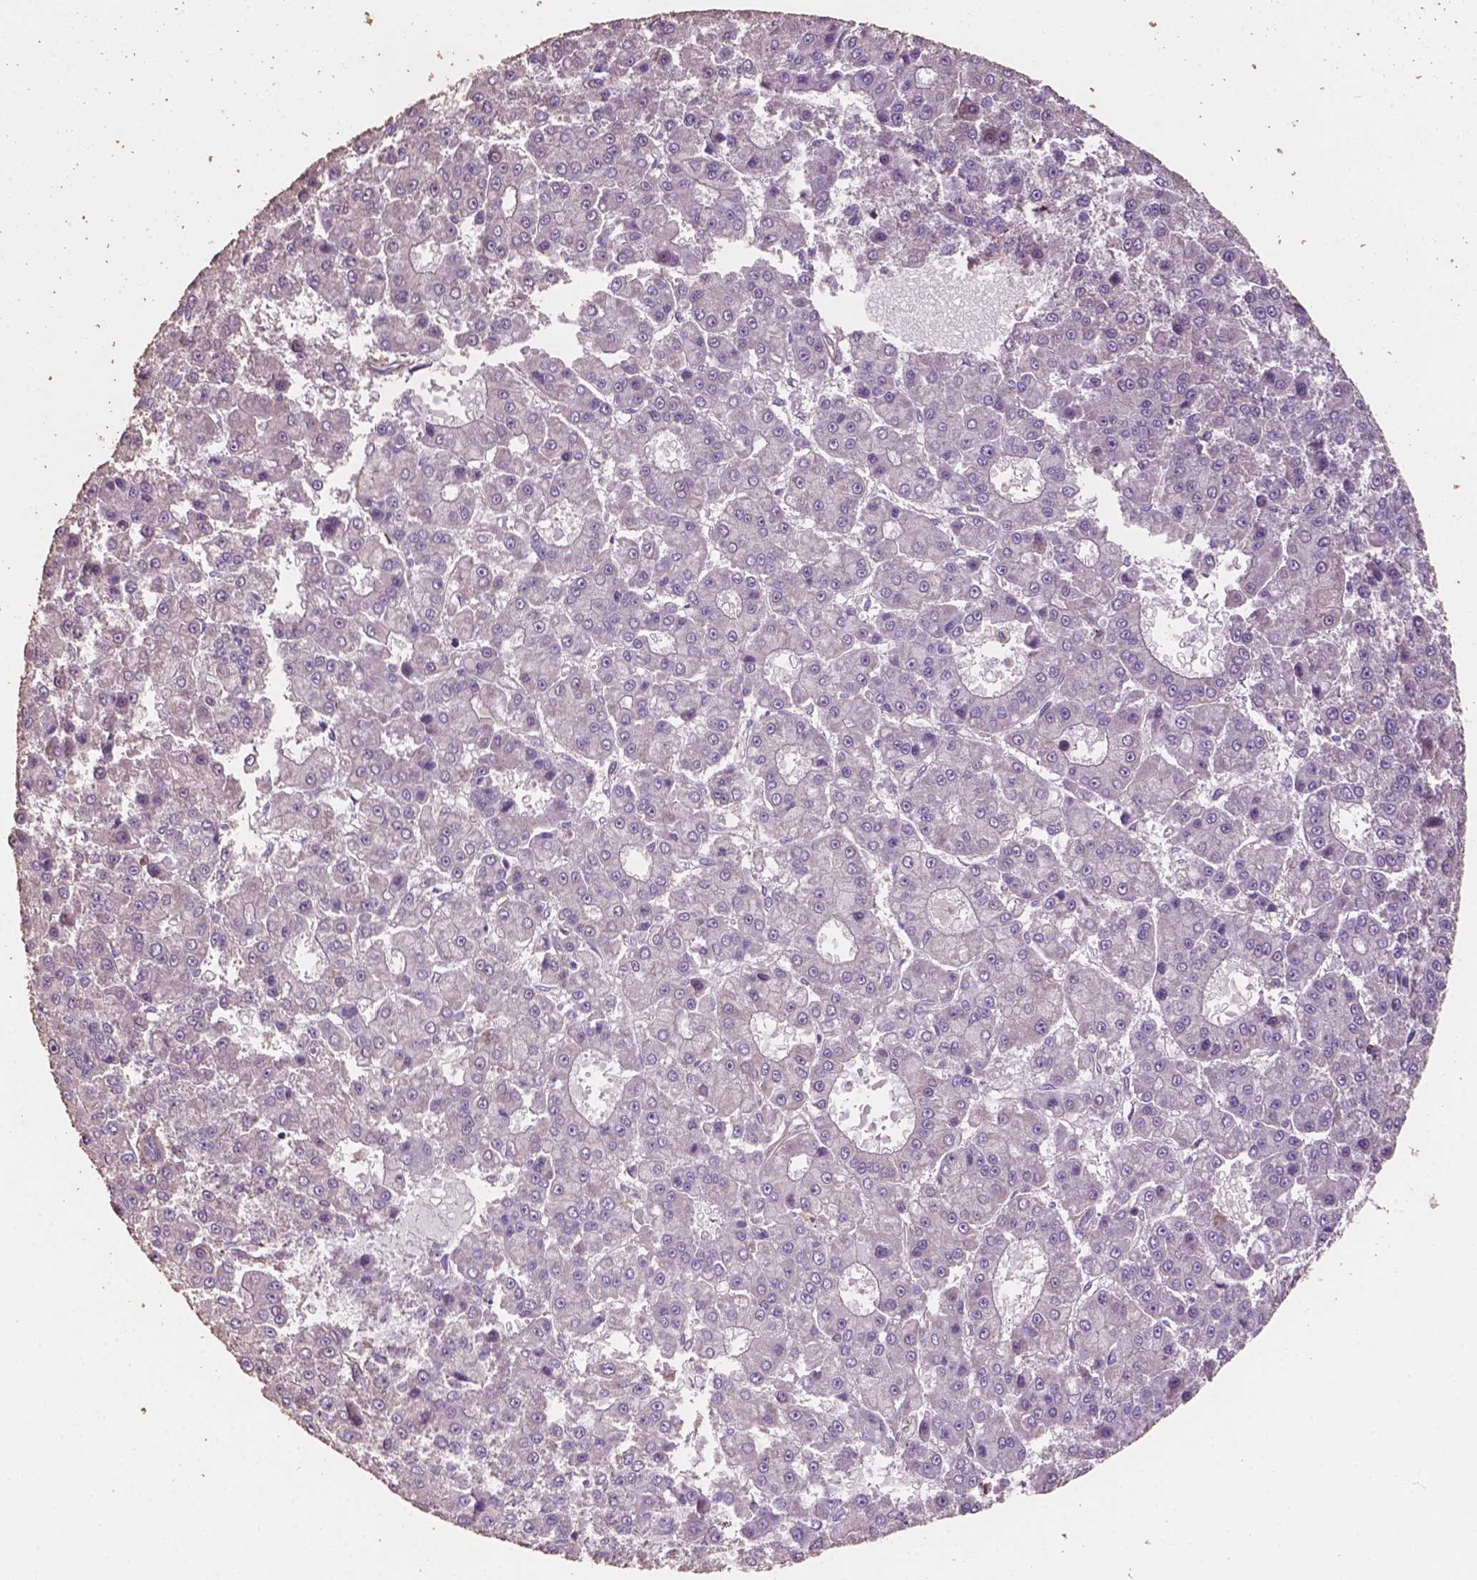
{"staining": {"intensity": "negative", "quantity": "none", "location": "none"}, "tissue": "liver cancer", "cell_type": "Tumor cells", "image_type": "cancer", "snomed": [{"axis": "morphology", "description": "Carcinoma, Hepatocellular, NOS"}, {"axis": "topography", "description": "Liver"}], "caption": "Tumor cells are negative for brown protein staining in liver cancer. Brightfield microscopy of IHC stained with DAB (brown) and hematoxylin (blue), captured at high magnification.", "gene": "COMMD4", "patient": {"sex": "male", "age": 70}}